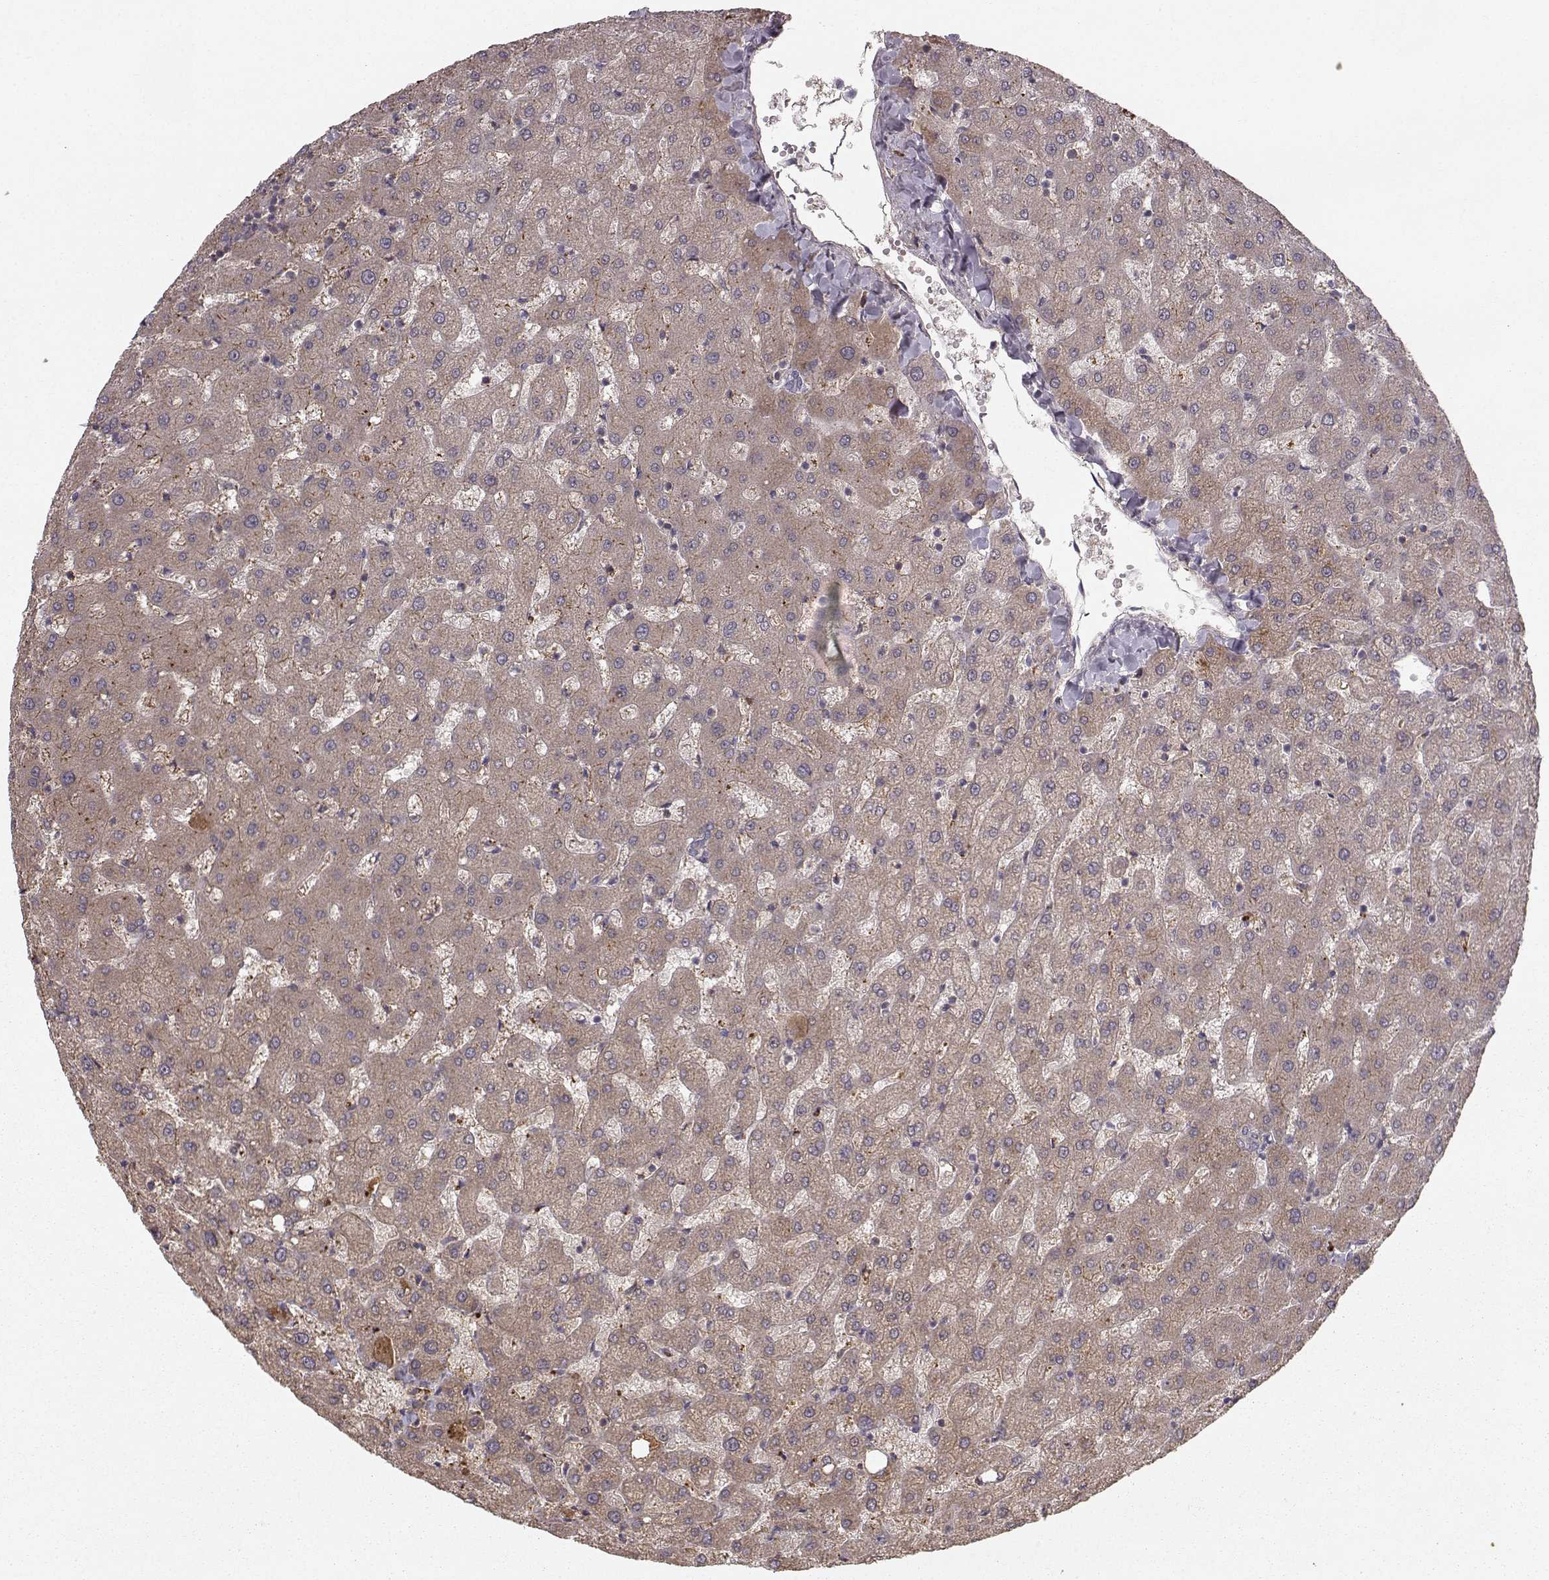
{"staining": {"intensity": "negative", "quantity": "none", "location": "none"}, "tissue": "liver", "cell_type": "Cholangiocytes", "image_type": "normal", "snomed": [{"axis": "morphology", "description": "Normal tissue, NOS"}, {"axis": "topography", "description": "Liver"}], "caption": "Image shows no significant protein expression in cholangiocytes of normal liver.", "gene": "WNT6", "patient": {"sex": "female", "age": 50}}